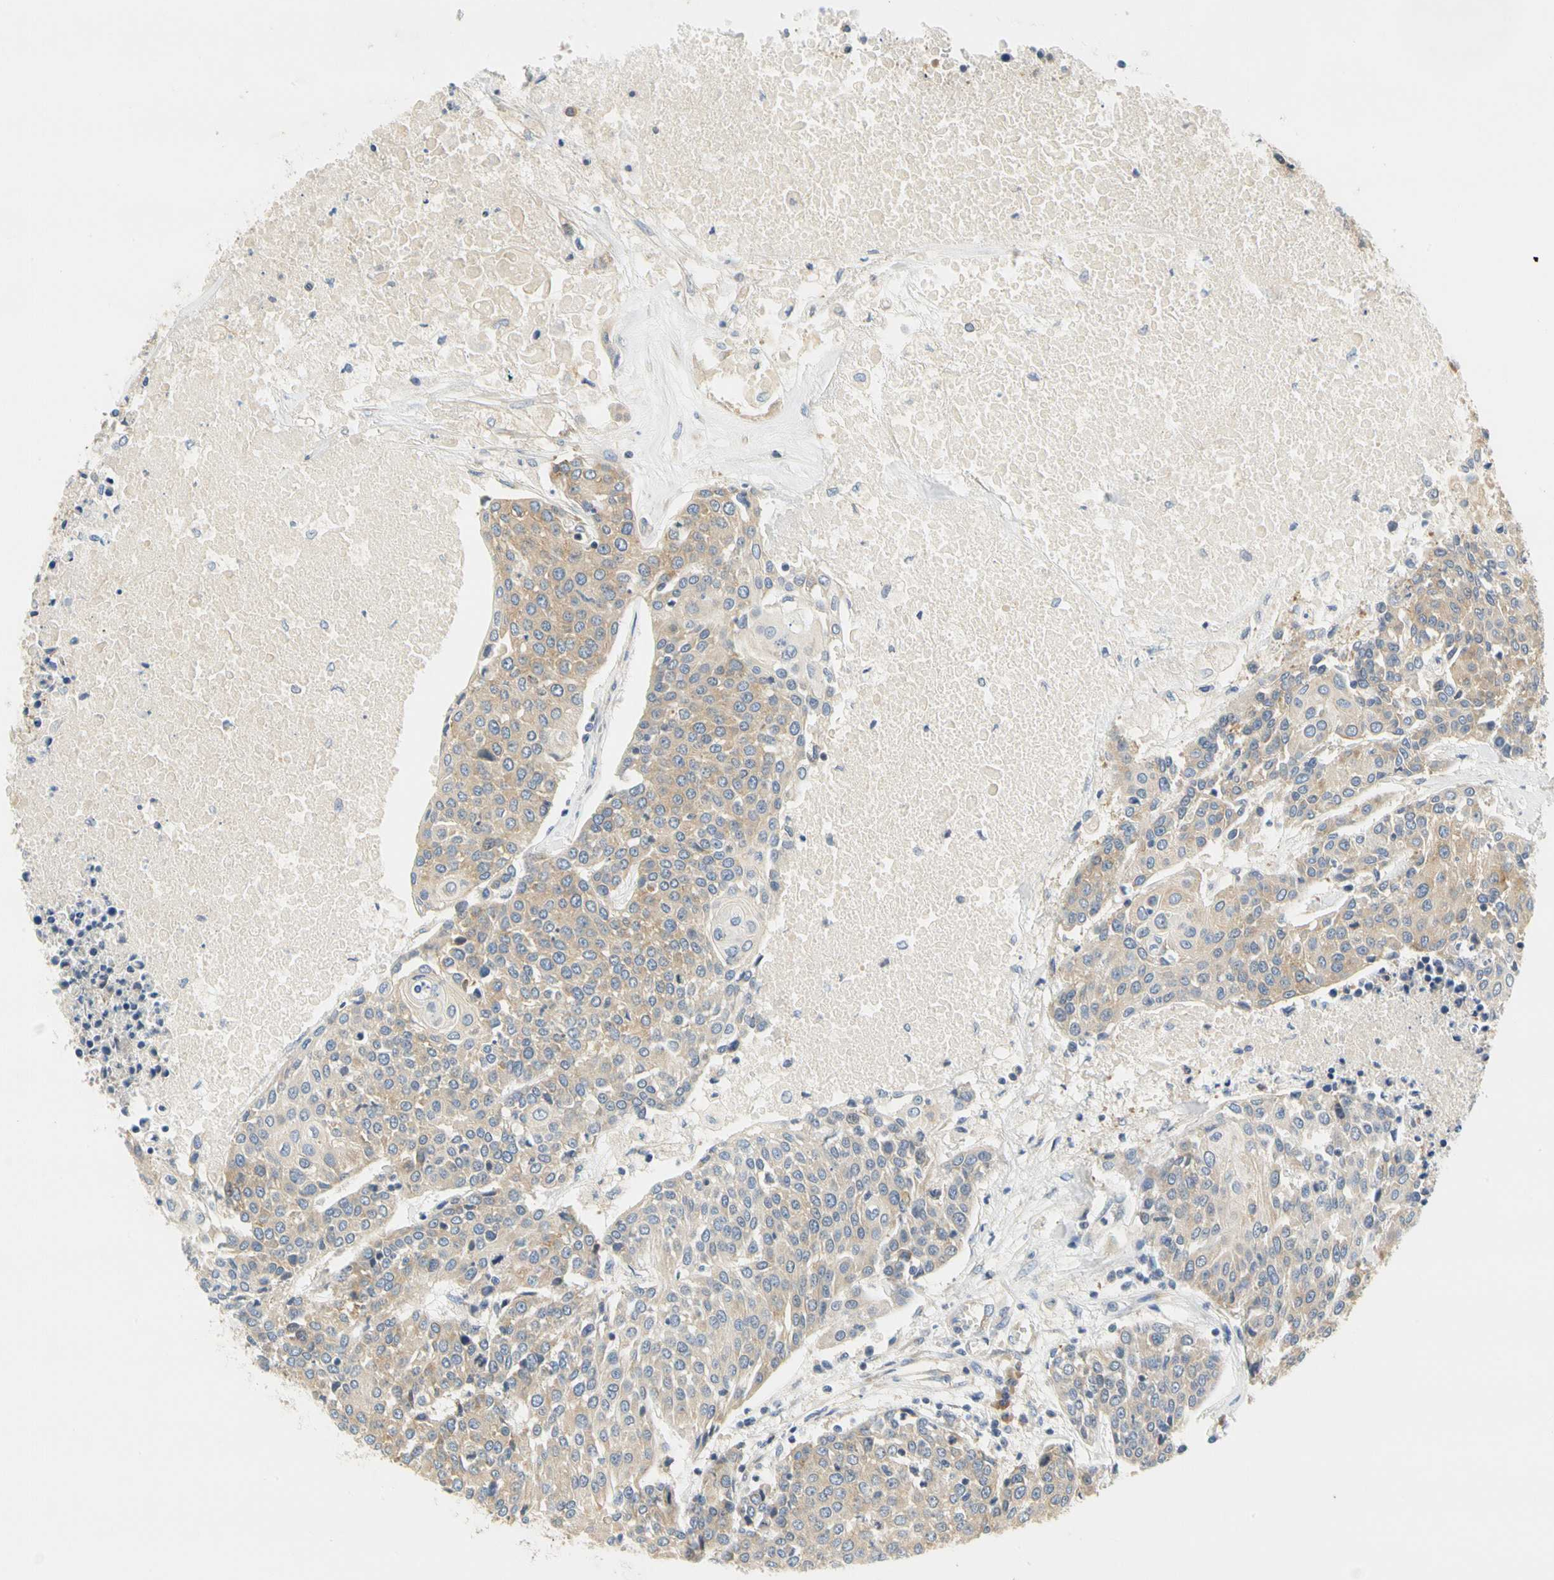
{"staining": {"intensity": "weak", "quantity": ">75%", "location": "cytoplasmic/membranous"}, "tissue": "urothelial cancer", "cell_type": "Tumor cells", "image_type": "cancer", "snomed": [{"axis": "morphology", "description": "Urothelial carcinoma, High grade"}, {"axis": "topography", "description": "Urinary bladder"}], "caption": "The histopathology image demonstrates a brown stain indicating the presence of a protein in the cytoplasmic/membranous of tumor cells in urothelial cancer.", "gene": "LRRC47", "patient": {"sex": "female", "age": 85}}